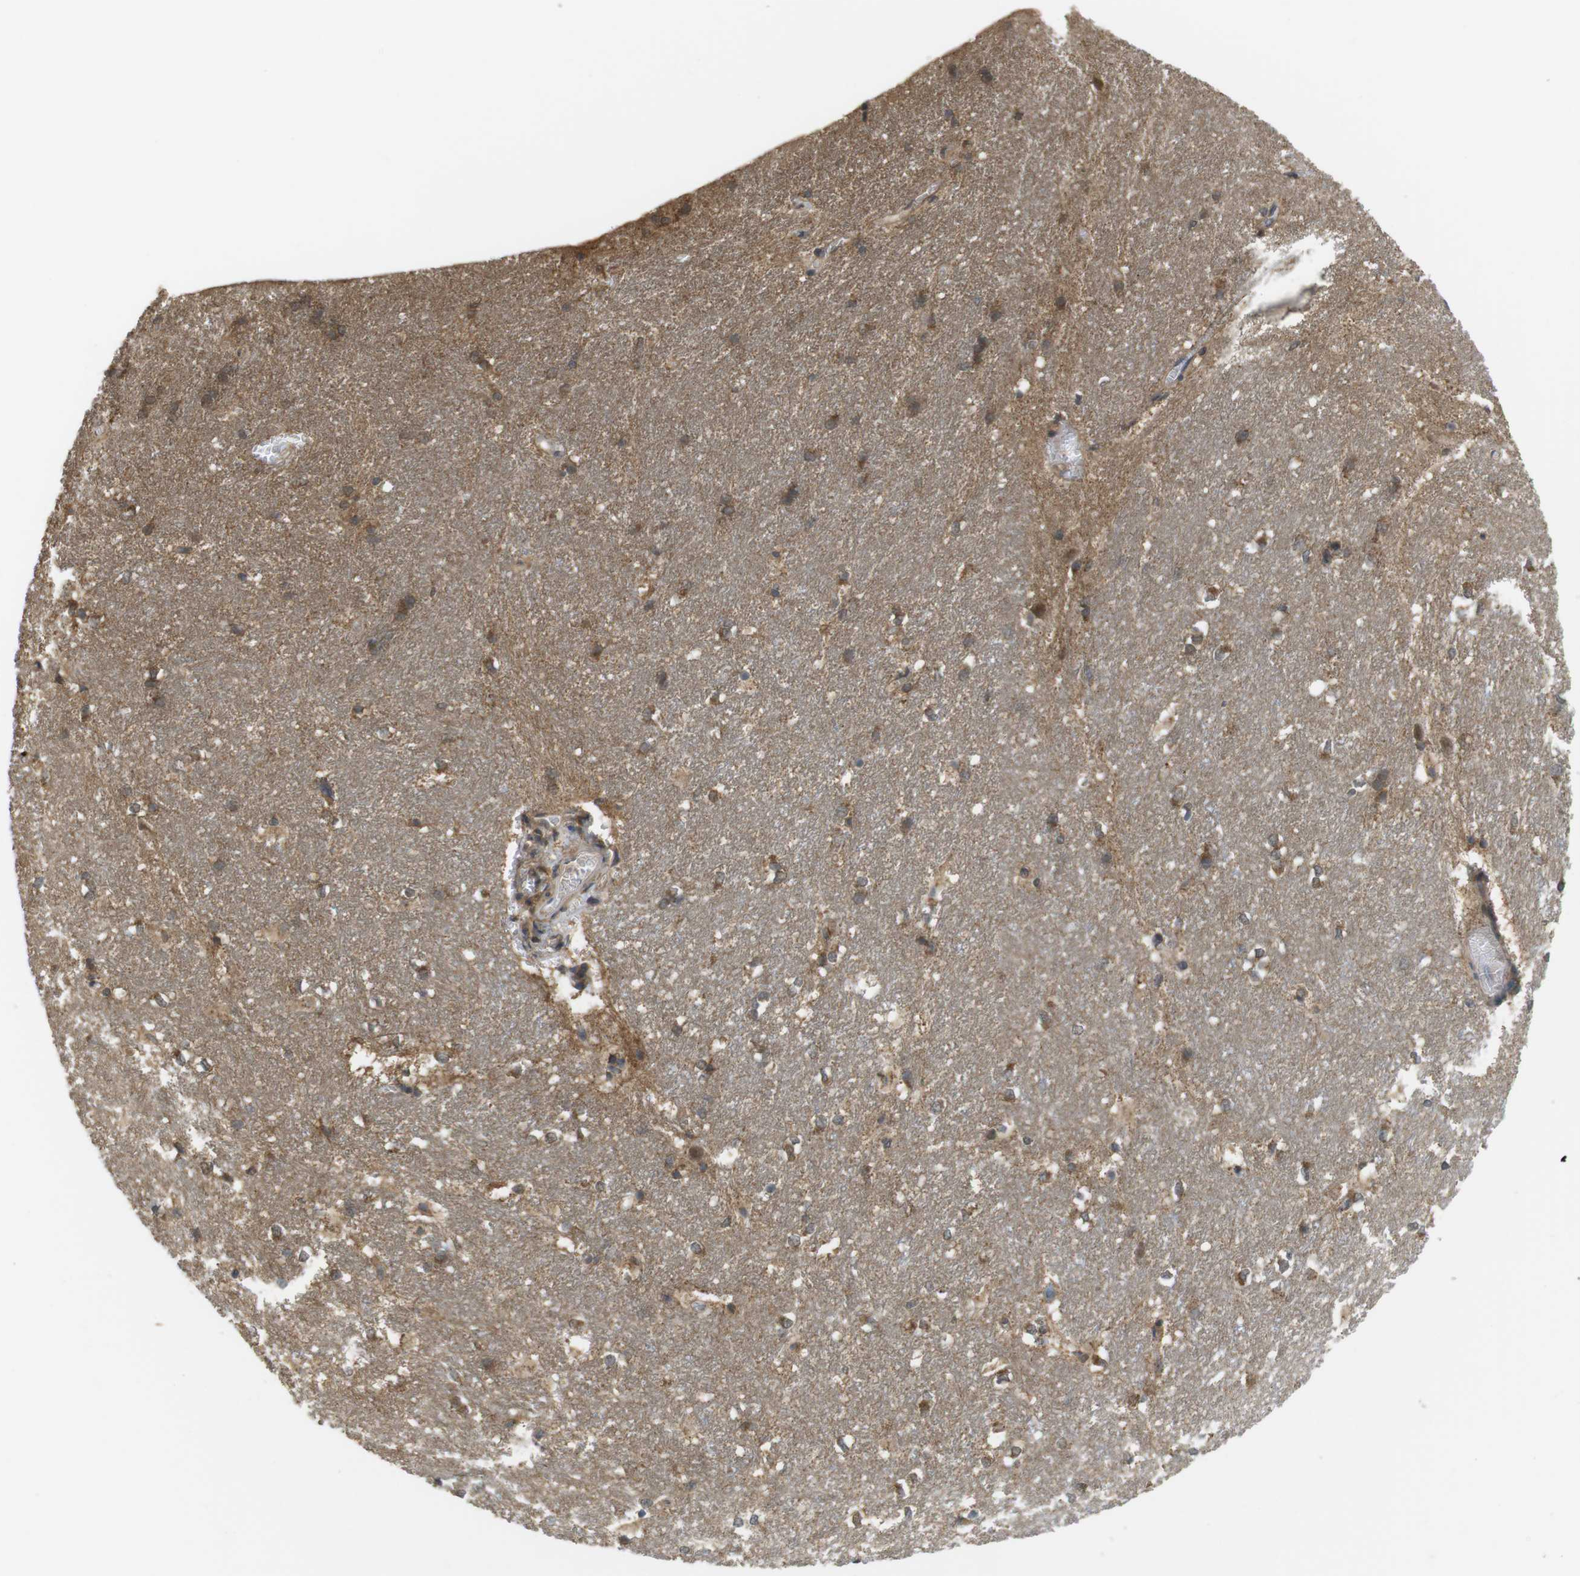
{"staining": {"intensity": "moderate", "quantity": "25%-75%", "location": "cytoplasmic/membranous"}, "tissue": "hippocampus", "cell_type": "Glial cells", "image_type": "normal", "snomed": [{"axis": "morphology", "description": "Normal tissue, NOS"}, {"axis": "topography", "description": "Hippocampus"}], "caption": "Protein expression analysis of normal hippocampus reveals moderate cytoplasmic/membranous positivity in about 25%-75% of glial cells. The protein is stained brown, and the nuclei are stained in blue (DAB (3,3'-diaminobenzidine) IHC with brightfield microscopy, high magnification).", "gene": "RNF130", "patient": {"sex": "female", "age": 19}}